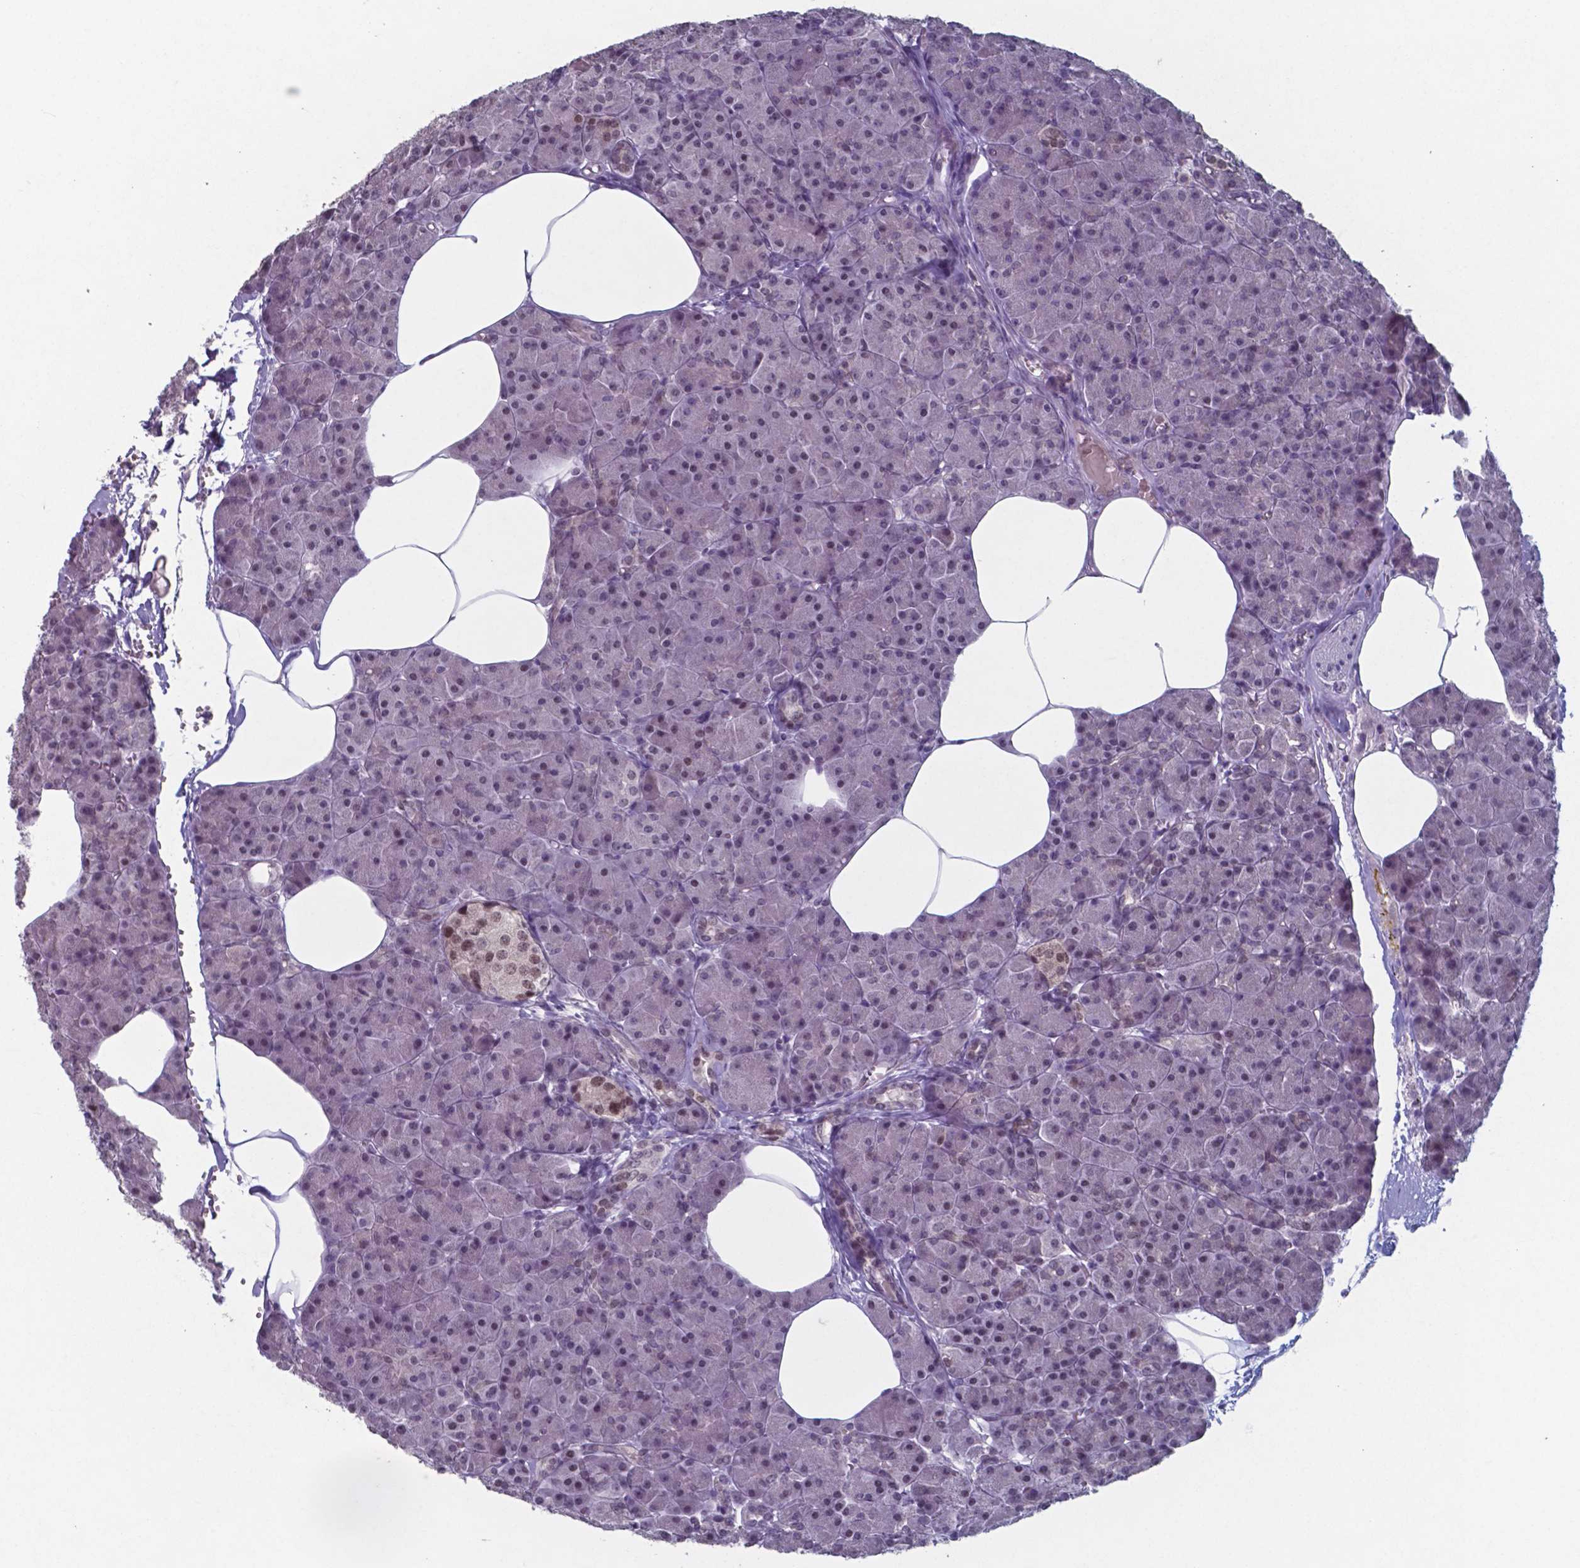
{"staining": {"intensity": "negative", "quantity": "none", "location": "none"}, "tissue": "pancreas", "cell_type": "Exocrine glandular cells", "image_type": "normal", "snomed": [{"axis": "morphology", "description": "Normal tissue, NOS"}, {"axis": "topography", "description": "Pancreas"}], "caption": "DAB immunohistochemical staining of unremarkable pancreas demonstrates no significant staining in exocrine glandular cells.", "gene": "TDP2", "patient": {"sex": "female", "age": 45}}